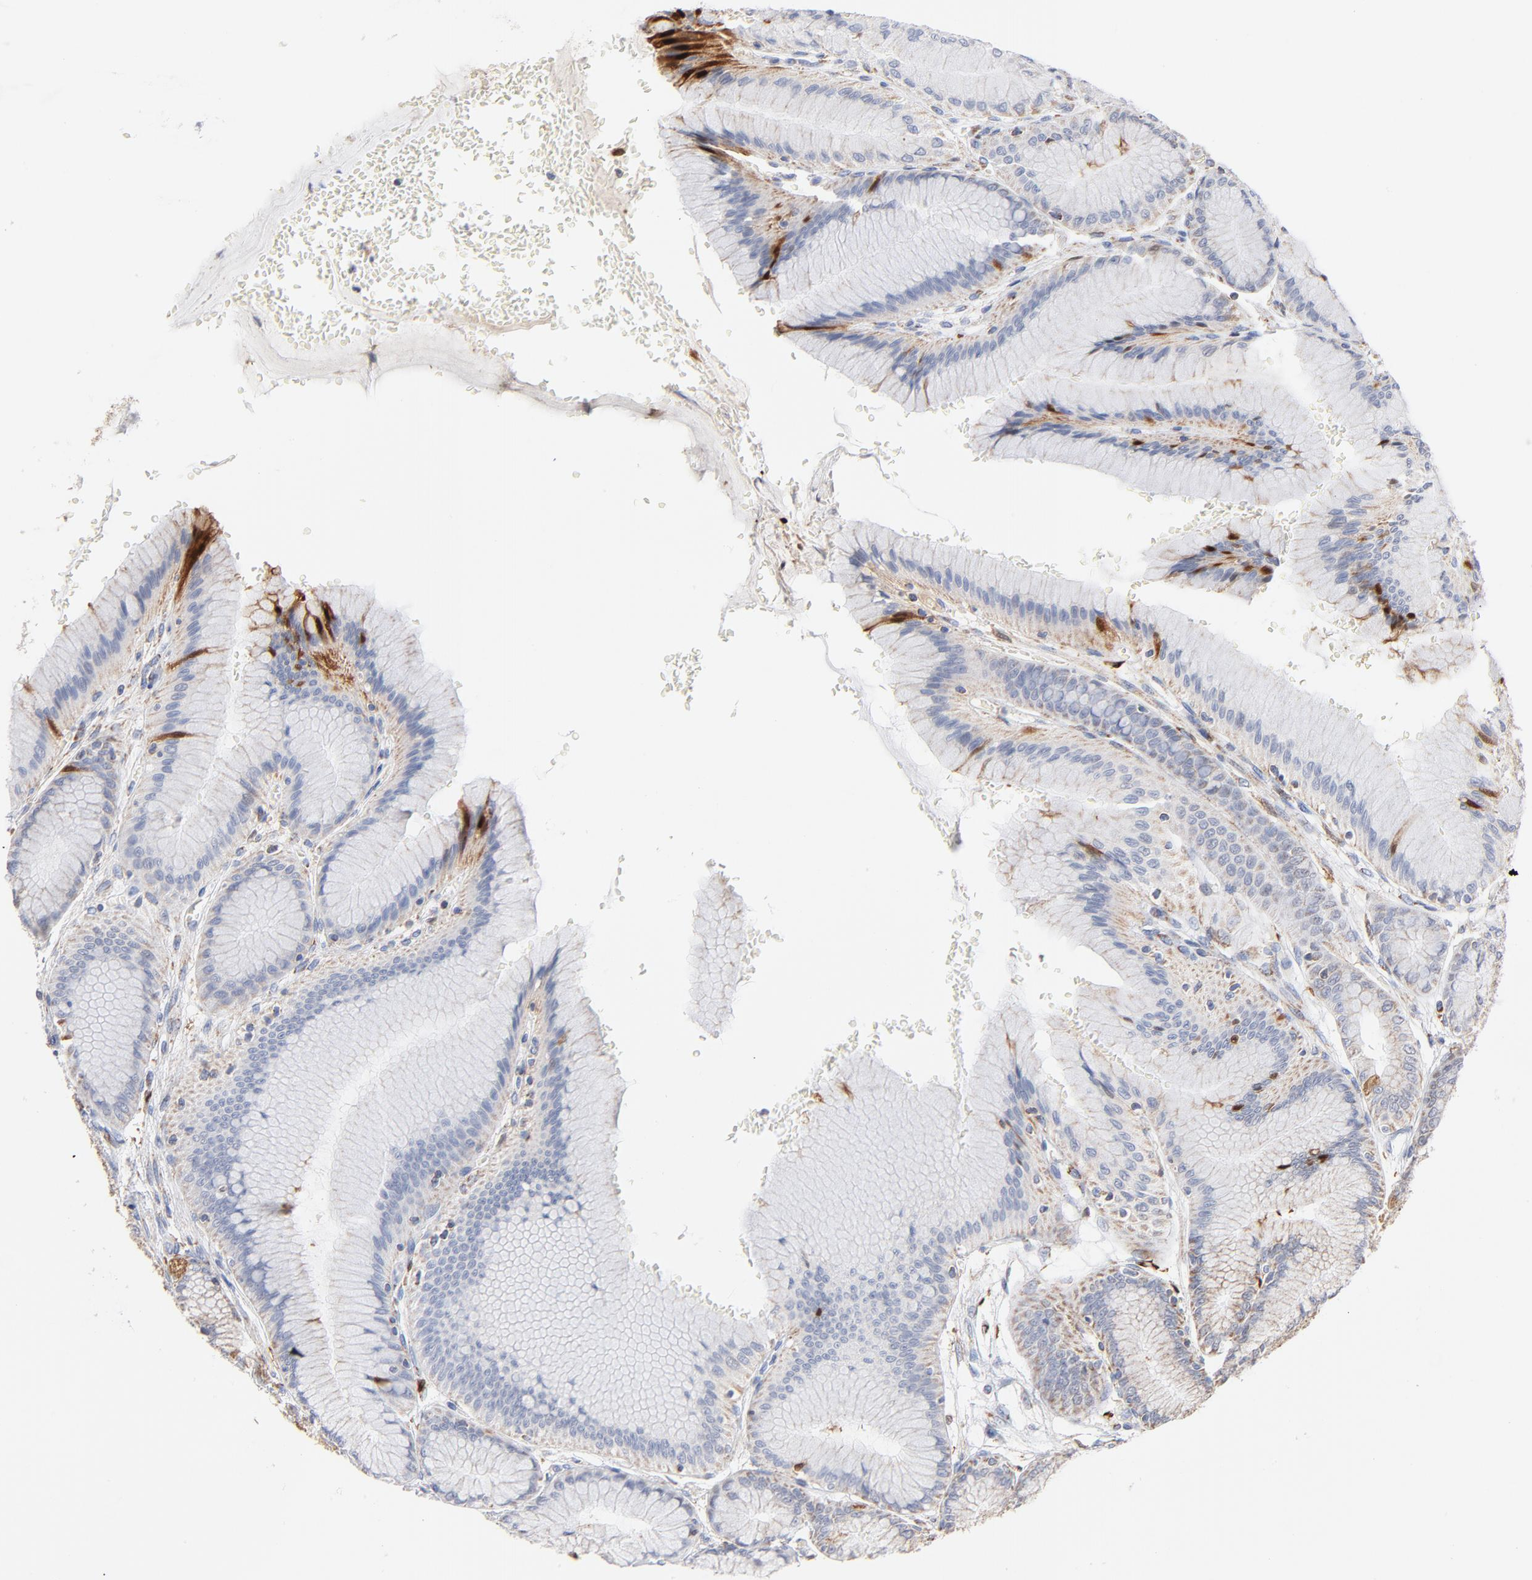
{"staining": {"intensity": "strong", "quantity": ">75%", "location": "cytoplasmic/membranous"}, "tissue": "stomach", "cell_type": "Glandular cells", "image_type": "normal", "snomed": [{"axis": "morphology", "description": "Normal tissue, NOS"}, {"axis": "morphology", "description": "Adenocarcinoma, NOS"}, {"axis": "topography", "description": "Stomach"}, {"axis": "topography", "description": "Stomach, lower"}], "caption": "Immunohistochemical staining of benign stomach reveals strong cytoplasmic/membranous protein positivity in about >75% of glandular cells.", "gene": "DIABLO", "patient": {"sex": "female", "age": 65}}